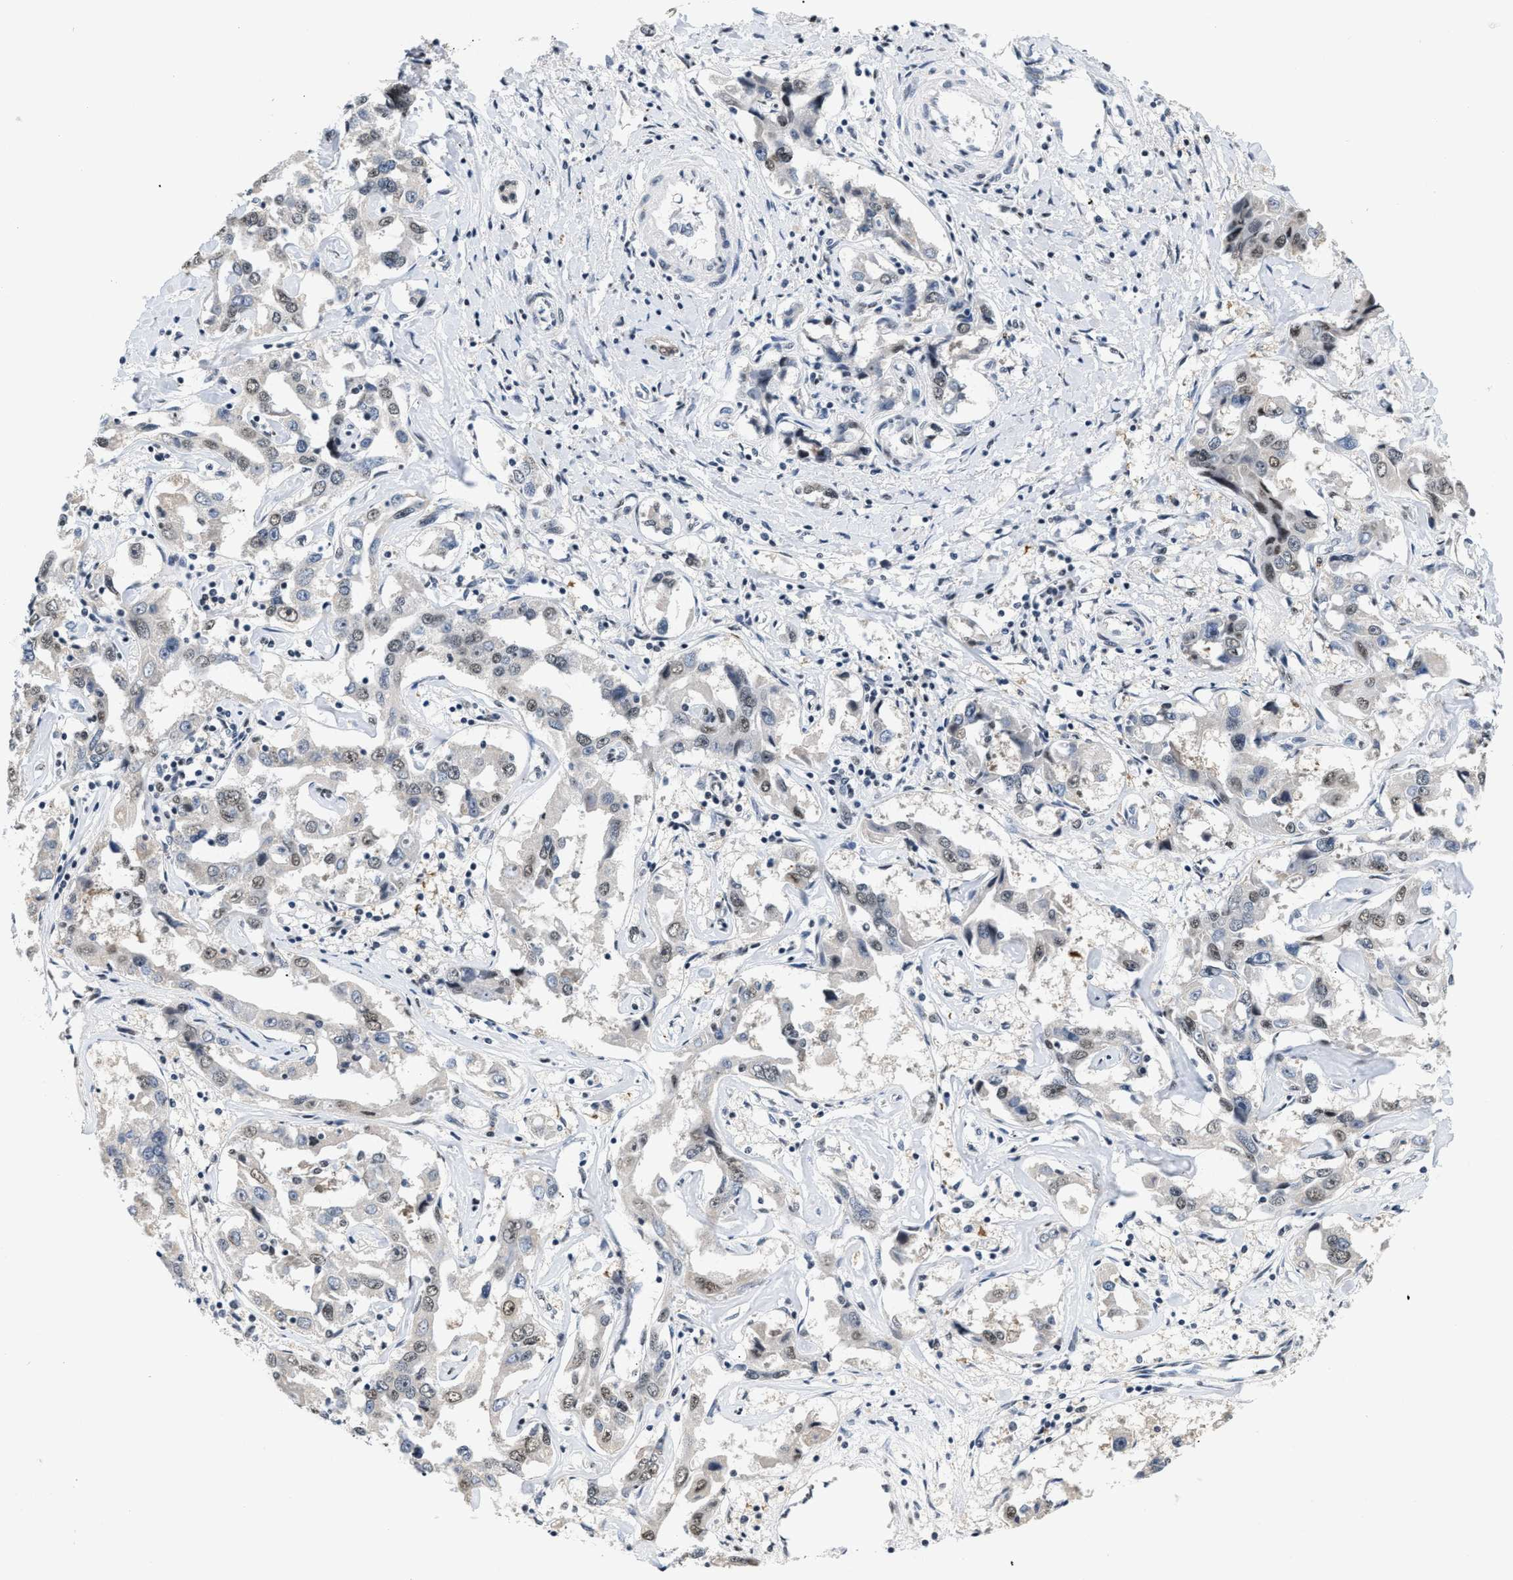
{"staining": {"intensity": "weak", "quantity": ">75%", "location": "nuclear"}, "tissue": "liver cancer", "cell_type": "Tumor cells", "image_type": "cancer", "snomed": [{"axis": "morphology", "description": "Cholangiocarcinoma"}, {"axis": "topography", "description": "Liver"}], "caption": "This image demonstrates IHC staining of human liver cancer (cholangiocarcinoma), with low weak nuclear staining in about >75% of tumor cells.", "gene": "RAF1", "patient": {"sex": "male", "age": 59}}